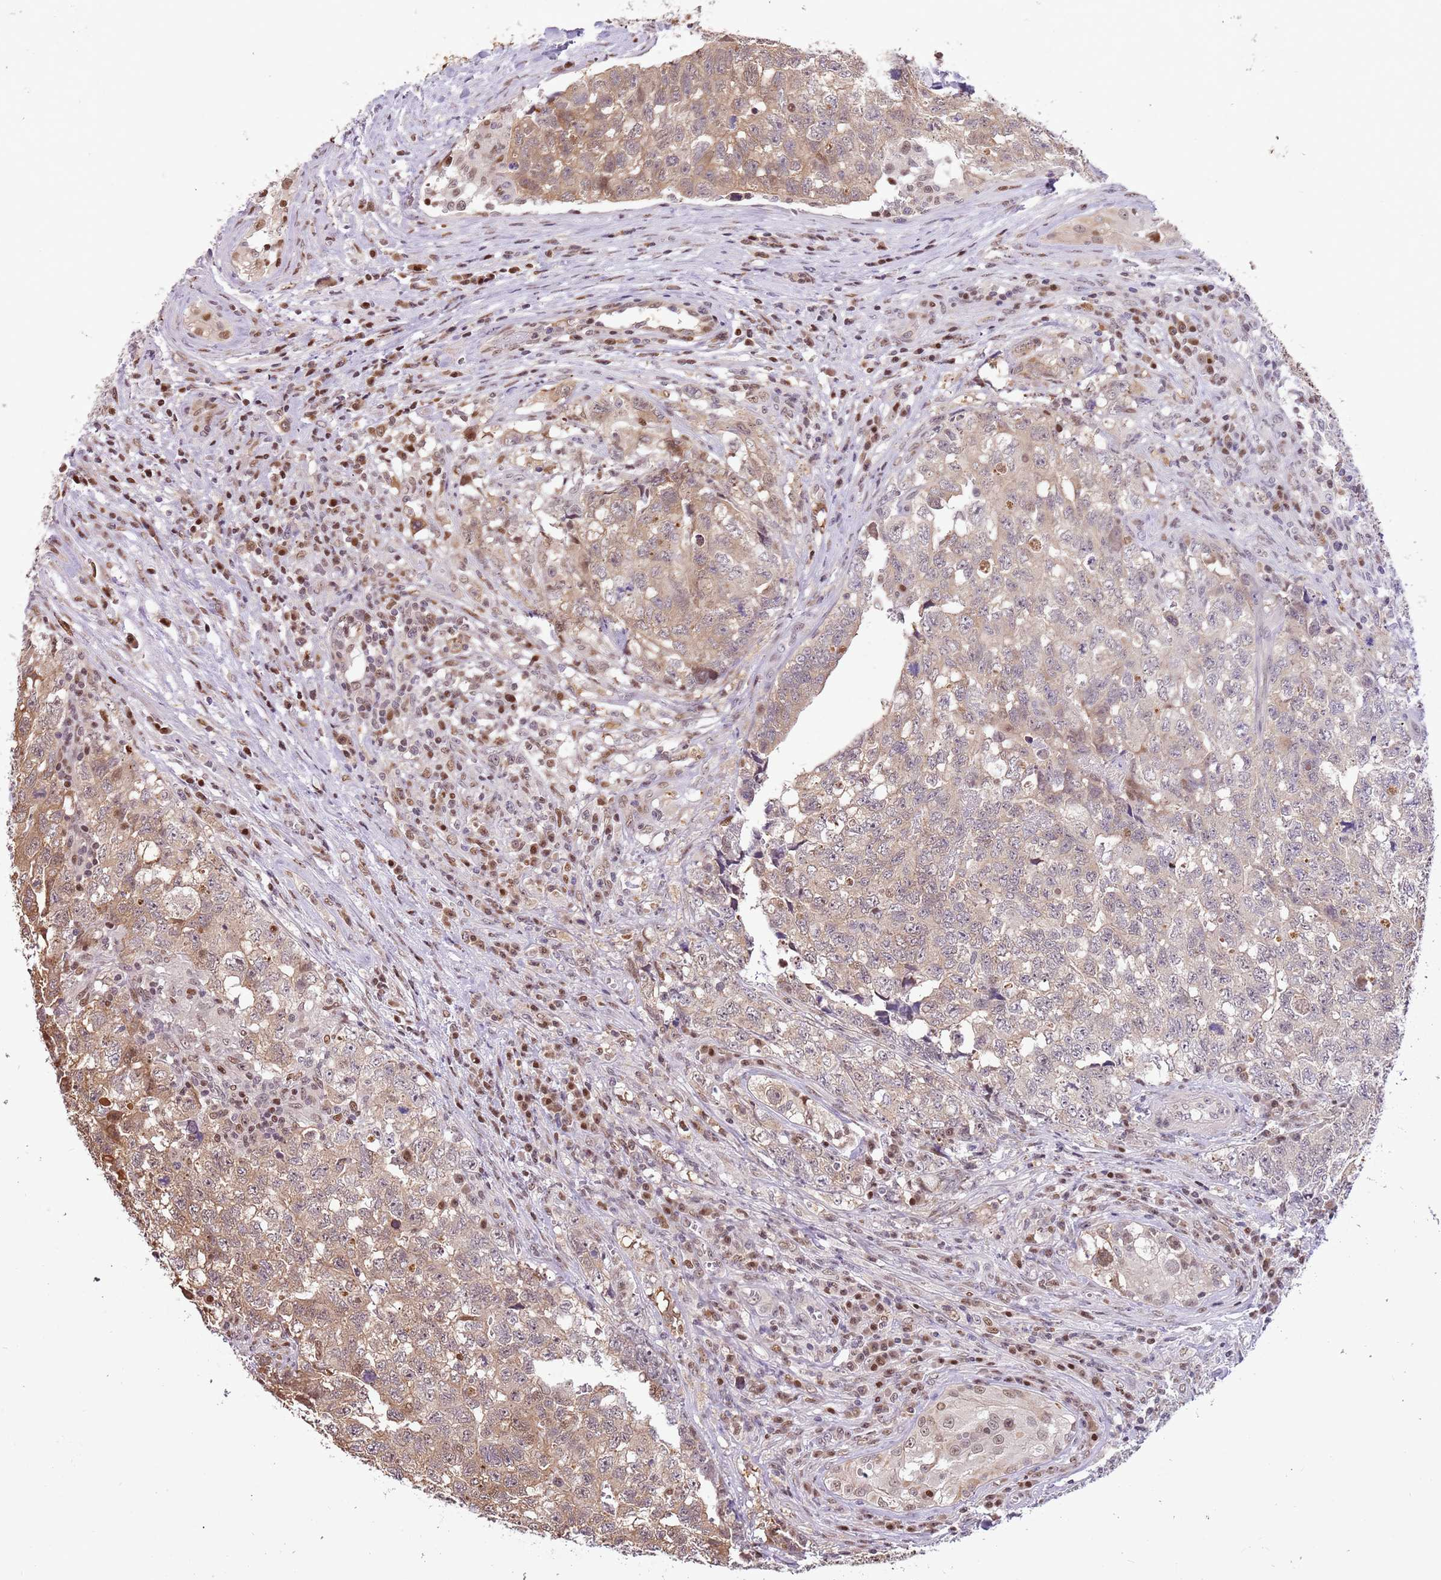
{"staining": {"intensity": "moderate", "quantity": "25%-75%", "location": "cytoplasmic/membranous,nuclear"}, "tissue": "testis cancer", "cell_type": "Tumor cells", "image_type": "cancer", "snomed": [{"axis": "morphology", "description": "Carcinoma, Embryonal, NOS"}, {"axis": "topography", "description": "Testis"}], "caption": "High-magnification brightfield microscopy of testis cancer (embryonal carcinoma) stained with DAB (3,3'-diaminobenzidine) (brown) and counterstained with hematoxylin (blue). tumor cells exhibit moderate cytoplasmic/membranous and nuclear expression is seen in about25%-75% of cells. The staining is performed using DAB brown chromogen to label protein expression. The nuclei are counter-stained blue using hematoxylin.", "gene": "RFK", "patient": {"sex": "male", "age": 31}}